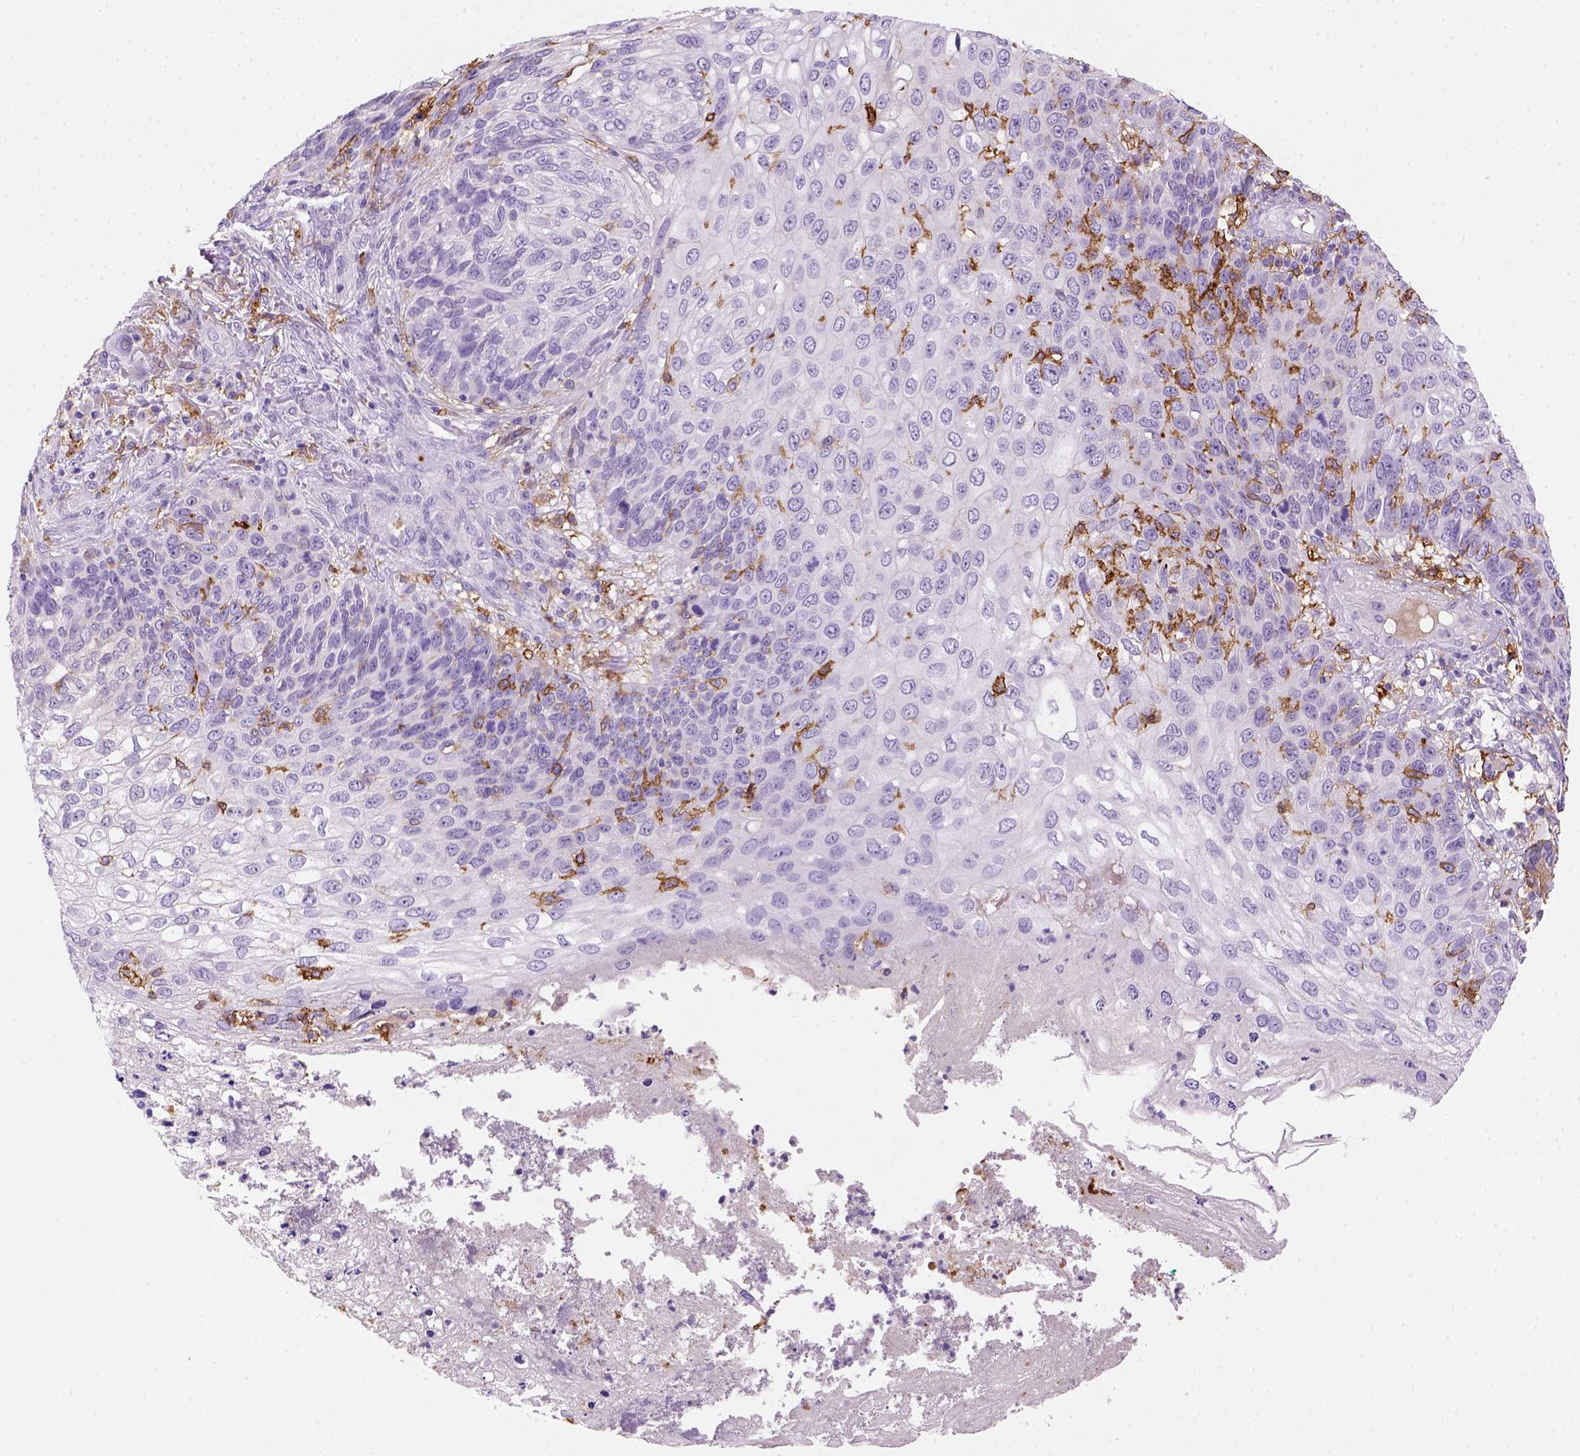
{"staining": {"intensity": "negative", "quantity": "none", "location": "none"}, "tissue": "skin cancer", "cell_type": "Tumor cells", "image_type": "cancer", "snomed": [{"axis": "morphology", "description": "Squamous cell carcinoma, NOS"}, {"axis": "topography", "description": "Skin"}], "caption": "The histopathology image reveals no significant staining in tumor cells of skin squamous cell carcinoma. (IHC, brightfield microscopy, high magnification).", "gene": "CD14", "patient": {"sex": "male", "age": 92}}